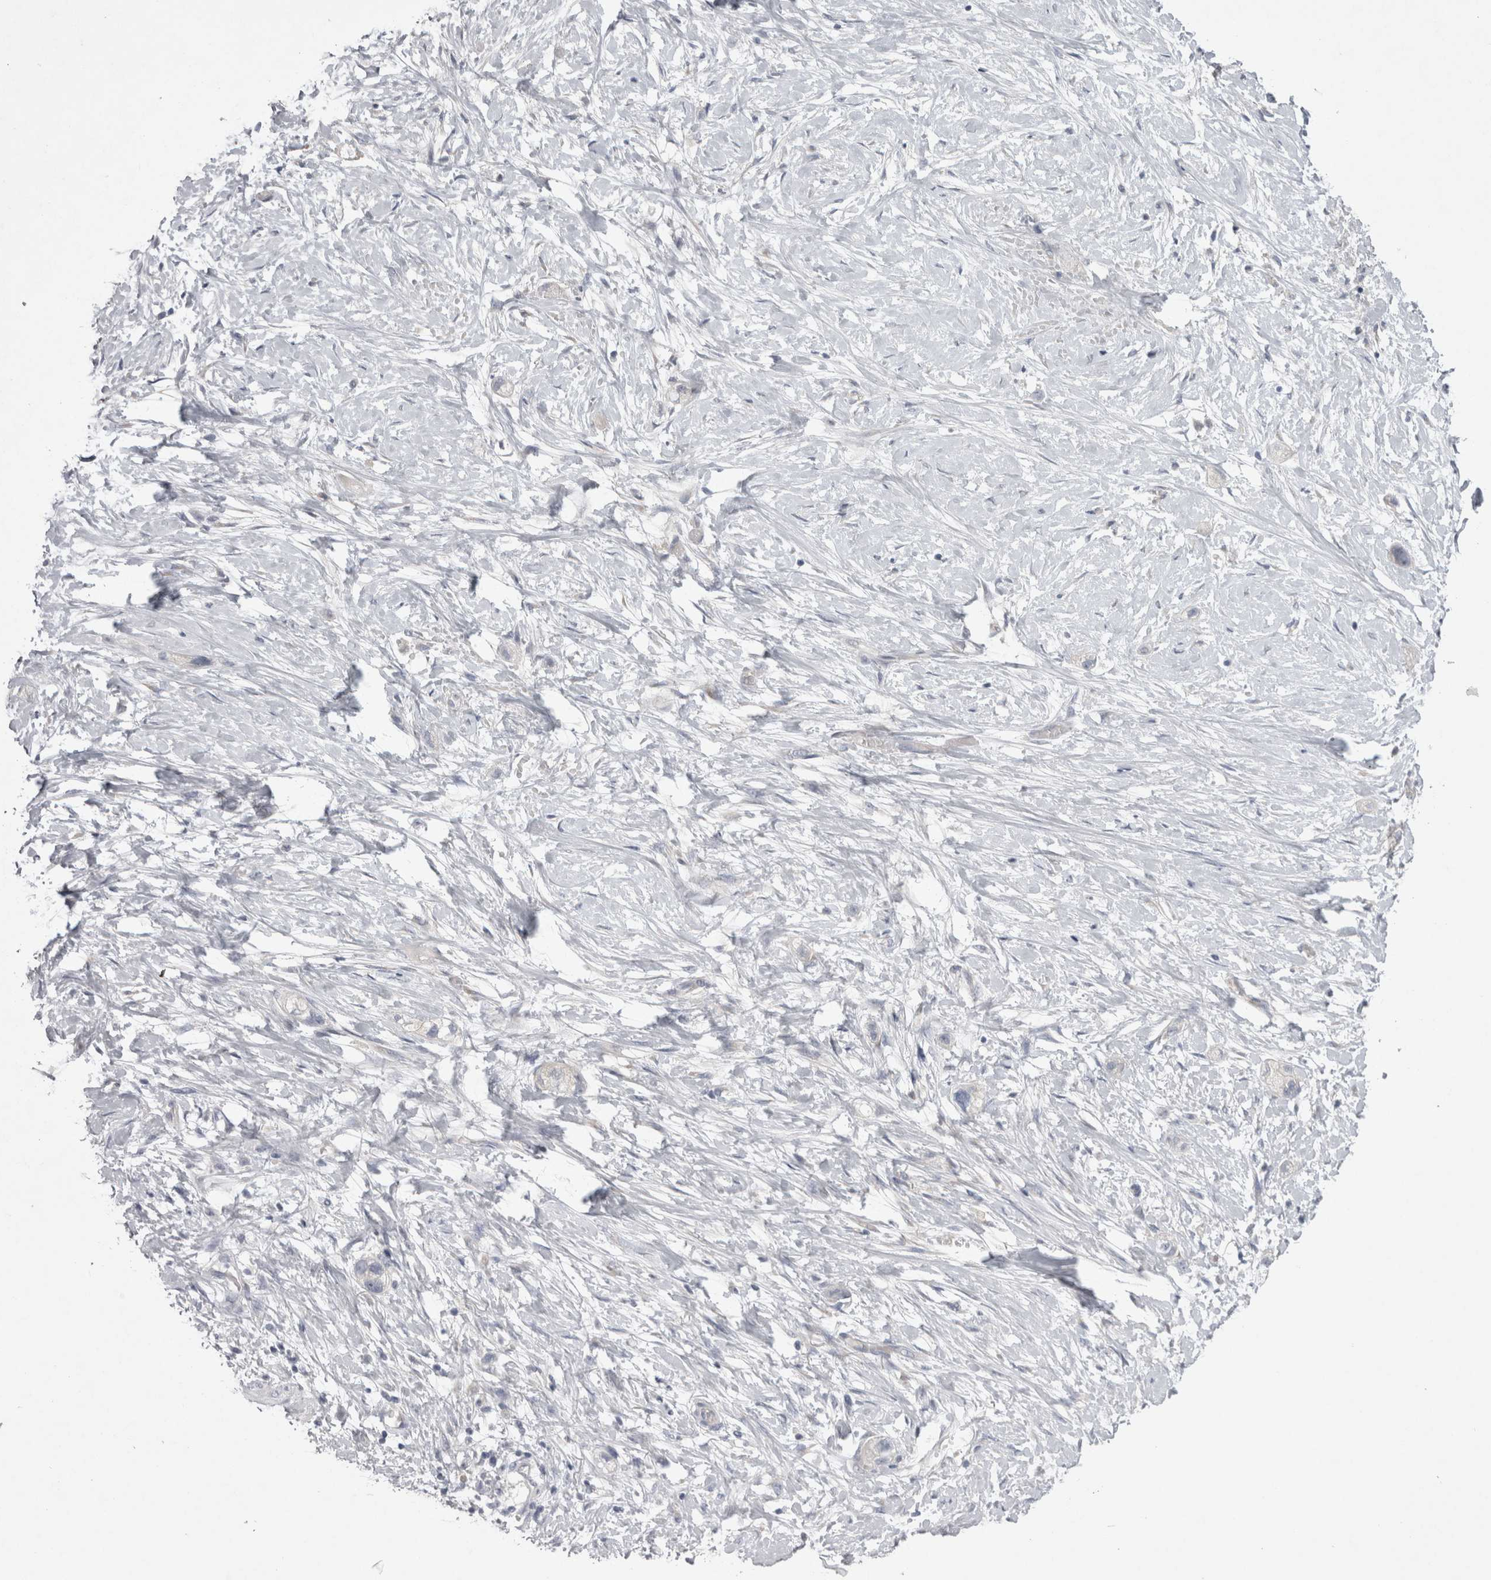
{"staining": {"intensity": "negative", "quantity": "none", "location": "none"}, "tissue": "stomach cancer", "cell_type": "Tumor cells", "image_type": "cancer", "snomed": [{"axis": "morphology", "description": "Adenocarcinoma, NOS"}, {"axis": "topography", "description": "Stomach"}, {"axis": "topography", "description": "Stomach, lower"}], "caption": "An image of stomach cancer (adenocarcinoma) stained for a protein shows no brown staining in tumor cells. Nuclei are stained in blue.", "gene": "LRRC40", "patient": {"sex": "female", "age": 48}}